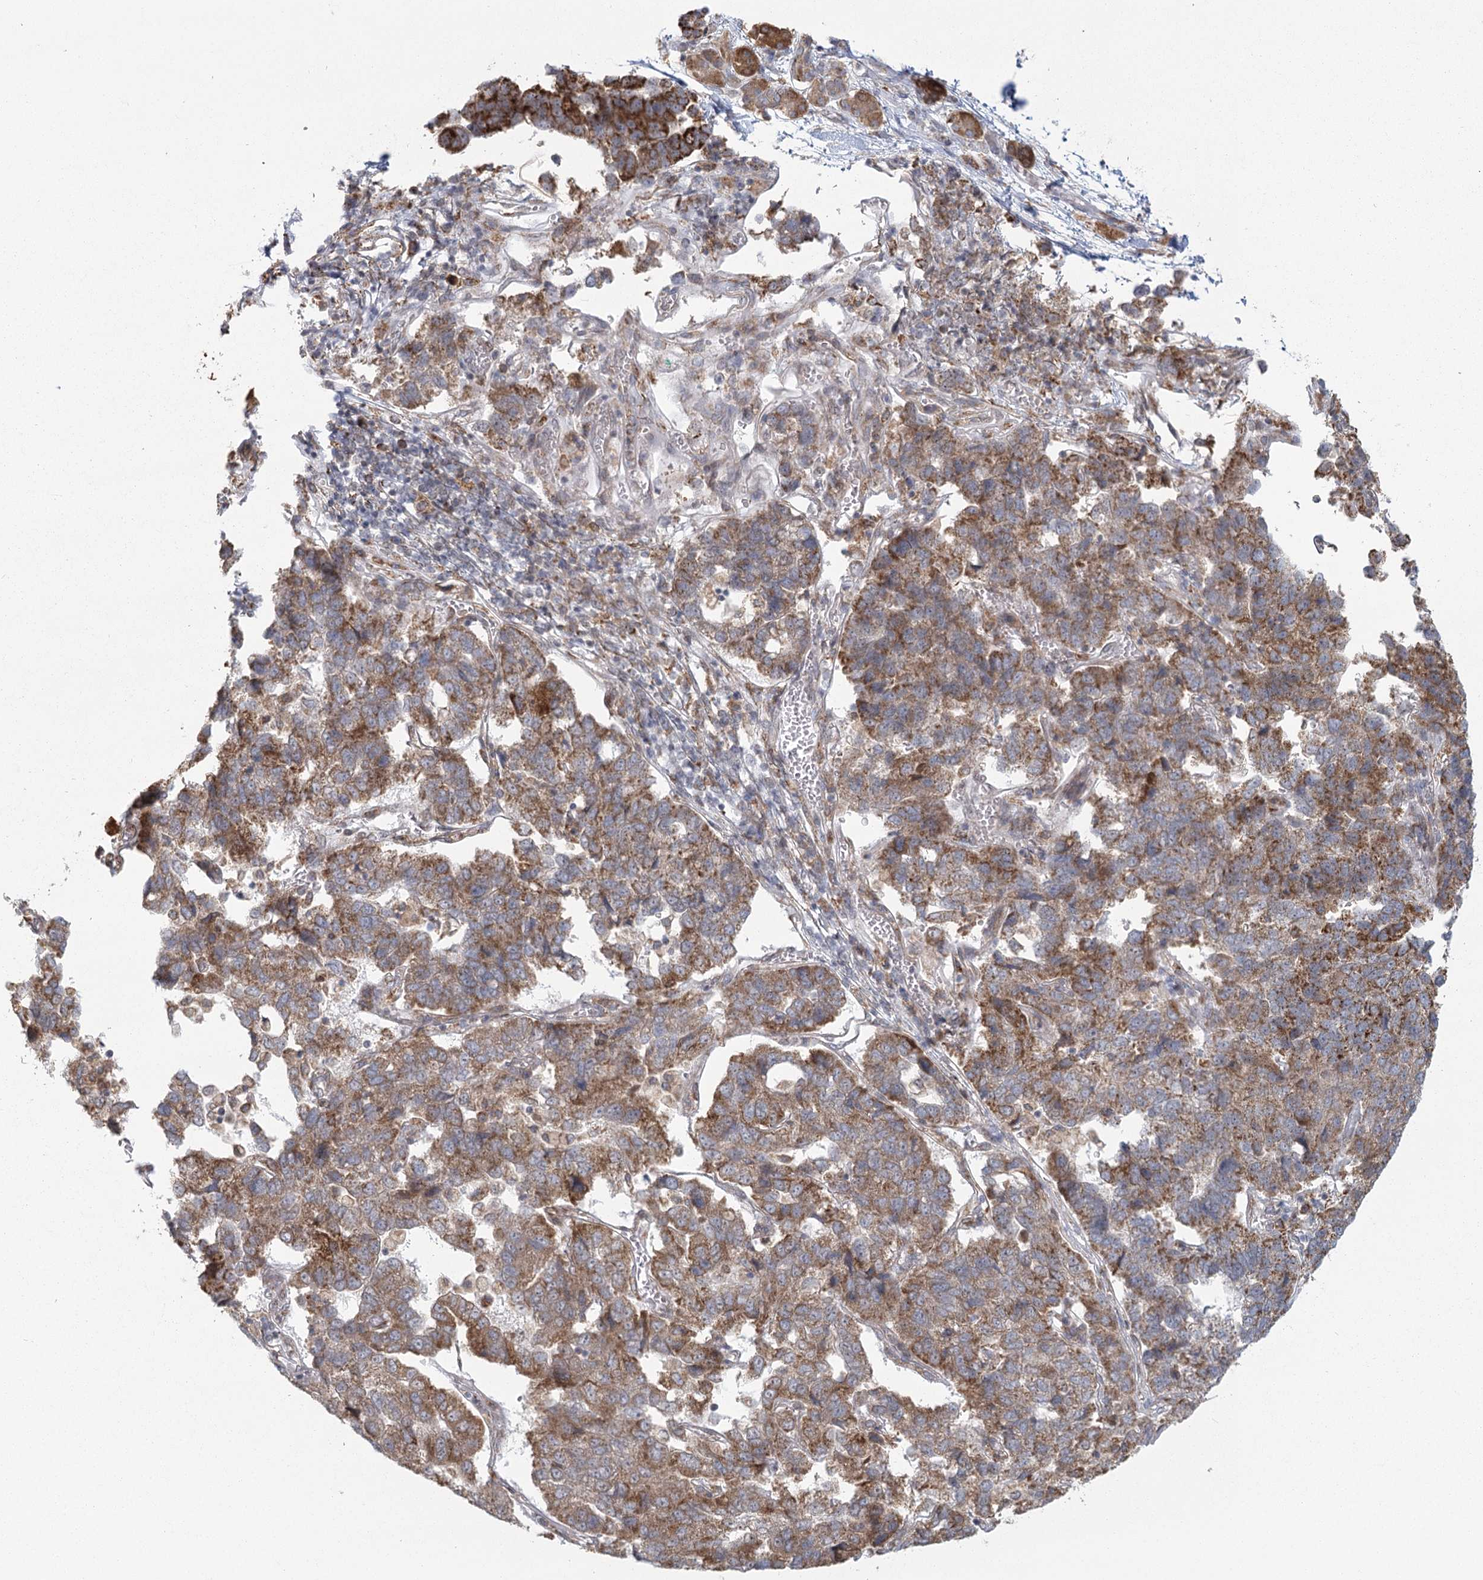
{"staining": {"intensity": "moderate", "quantity": ">75%", "location": "cytoplasmic/membranous"}, "tissue": "pancreatic cancer", "cell_type": "Tumor cells", "image_type": "cancer", "snomed": [{"axis": "morphology", "description": "Adenocarcinoma, NOS"}, {"axis": "topography", "description": "Pancreas"}], "caption": "The photomicrograph displays a brown stain indicating the presence of a protein in the cytoplasmic/membranous of tumor cells in pancreatic adenocarcinoma.", "gene": "LACTB", "patient": {"sex": "female", "age": 61}}